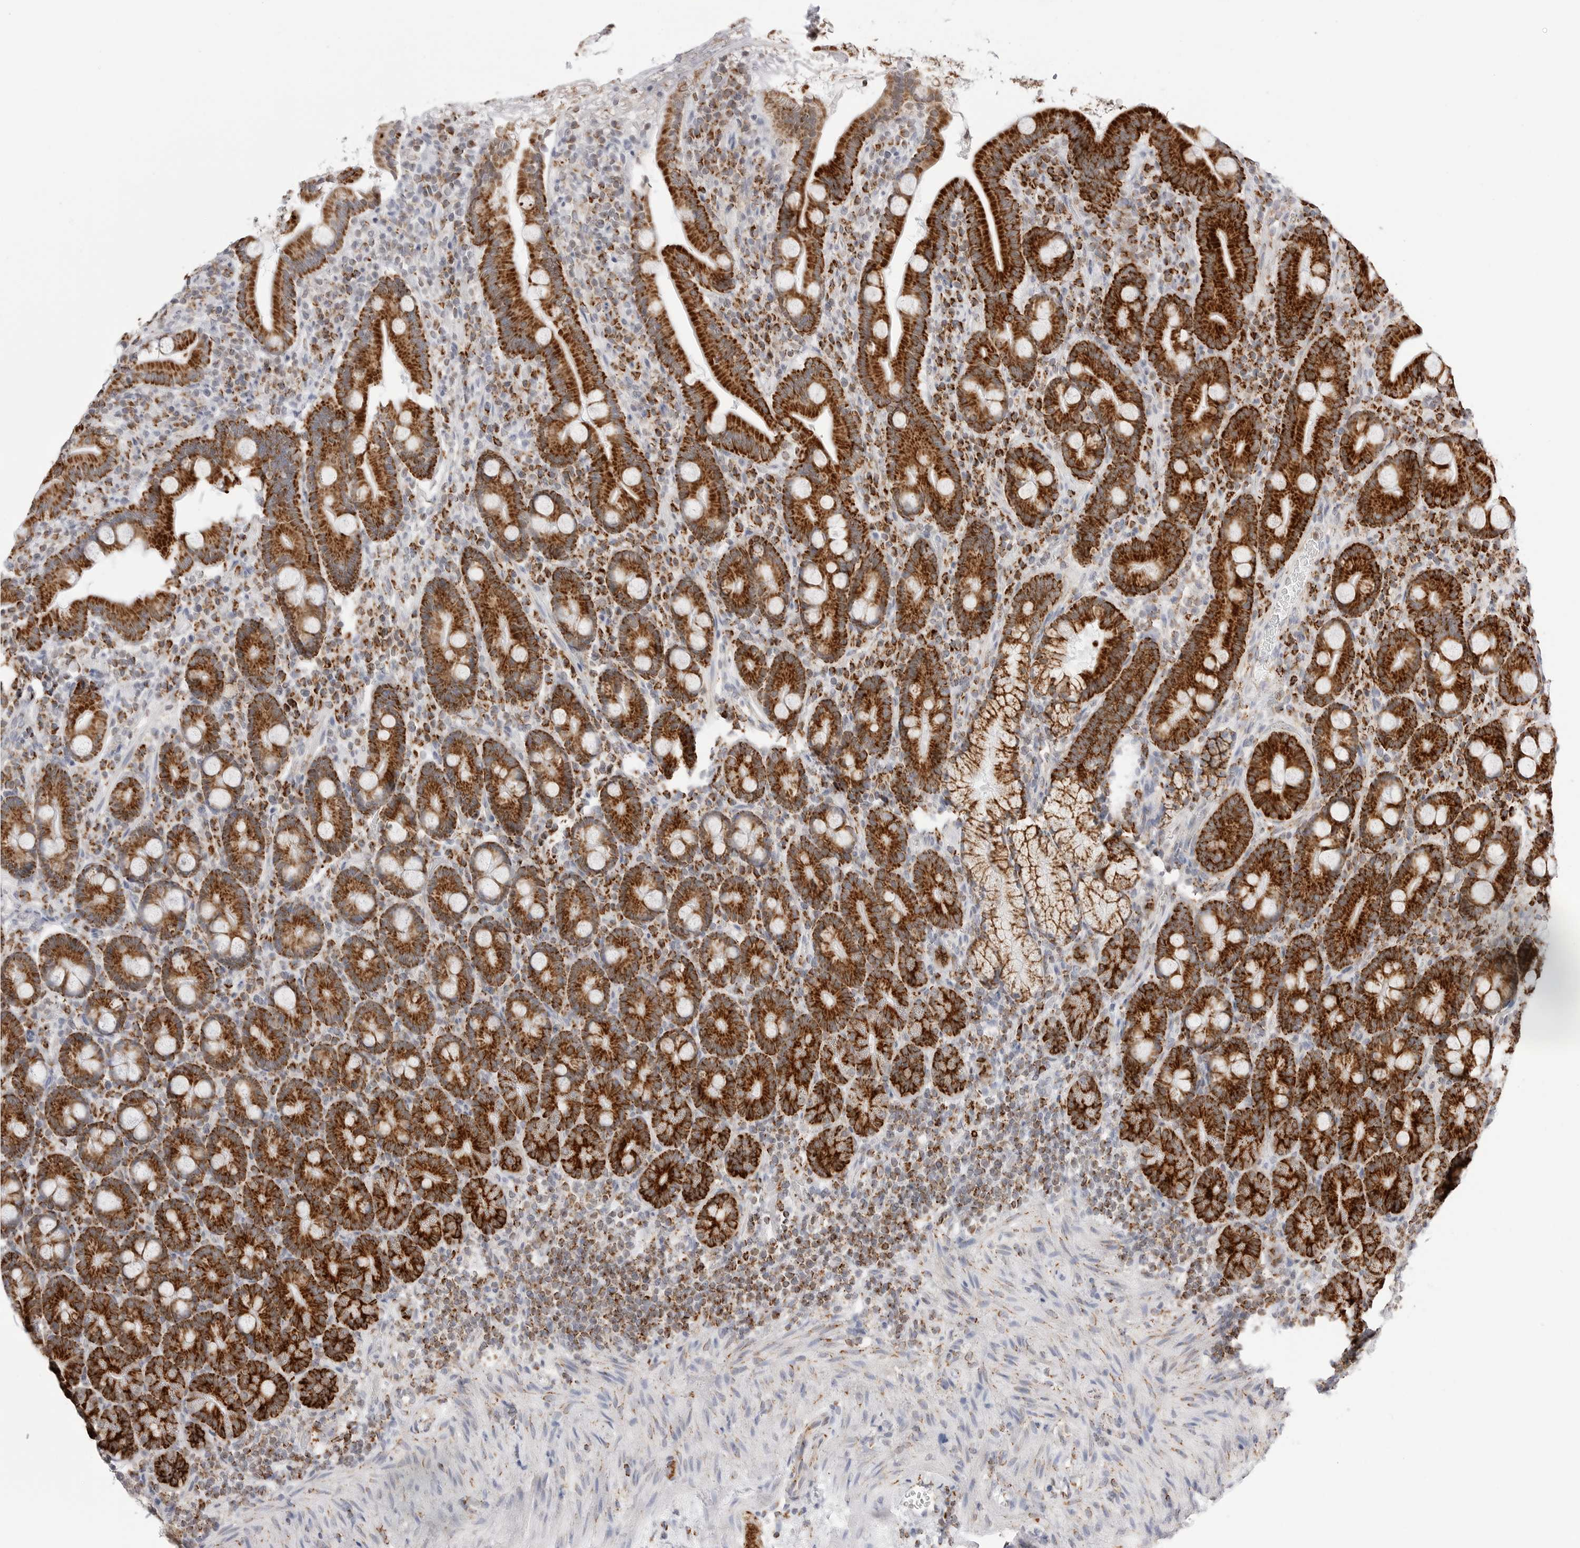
{"staining": {"intensity": "strong", "quantity": ">75%", "location": "cytoplasmic/membranous"}, "tissue": "duodenum", "cell_type": "Glandular cells", "image_type": "normal", "snomed": [{"axis": "morphology", "description": "Normal tissue, NOS"}, {"axis": "topography", "description": "Duodenum"}], "caption": "Glandular cells demonstrate high levels of strong cytoplasmic/membranous positivity in approximately >75% of cells in normal human duodenum. Immunohistochemistry stains the protein in brown and the nuclei are stained blue.", "gene": "ATP5IF1", "patient": {"sex": "male", "age": 35}}